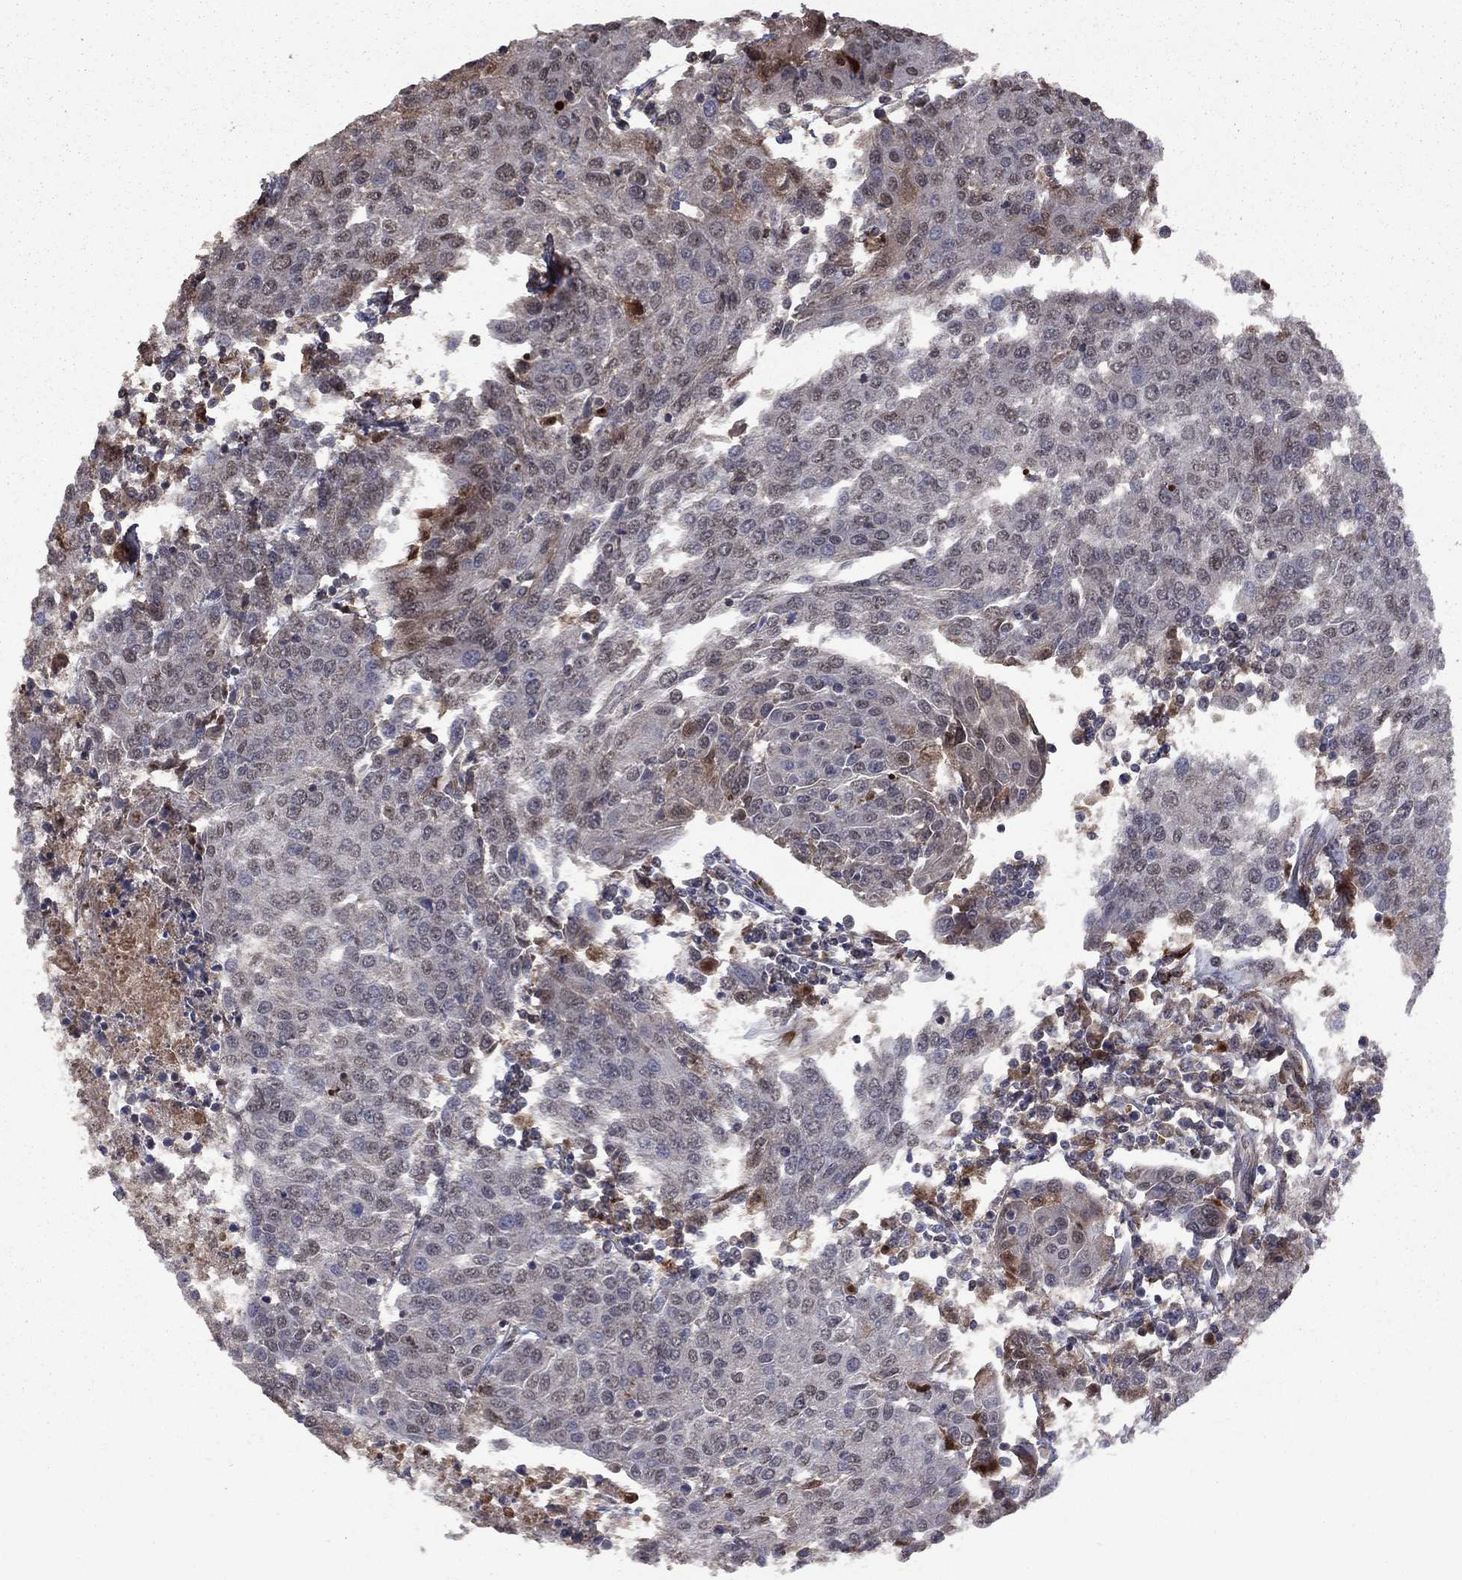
{"staining": {"intensity": "weak", "quantity": "<25%", "location": "cytoplasmic/membranous"}, "tissue": "urothelial cancer", "cell_type": "Tumor cells", "image_type": "cancer", "snomed": [{"axis": "morphology", "description": "Urothelial carcinoma, High grade"}, {"axis": "topography", "description": "Urinary bladder"}], "caption": "IHC image of neoplastic tissue: high-grade urothelial carcinoma stained with DAB (3,3'-diaminobenzidine) demonstrates no significant protein positivity in tumor cells.", "gene": "COL18A1", "patient": {"sex": "female", "age": 85}}